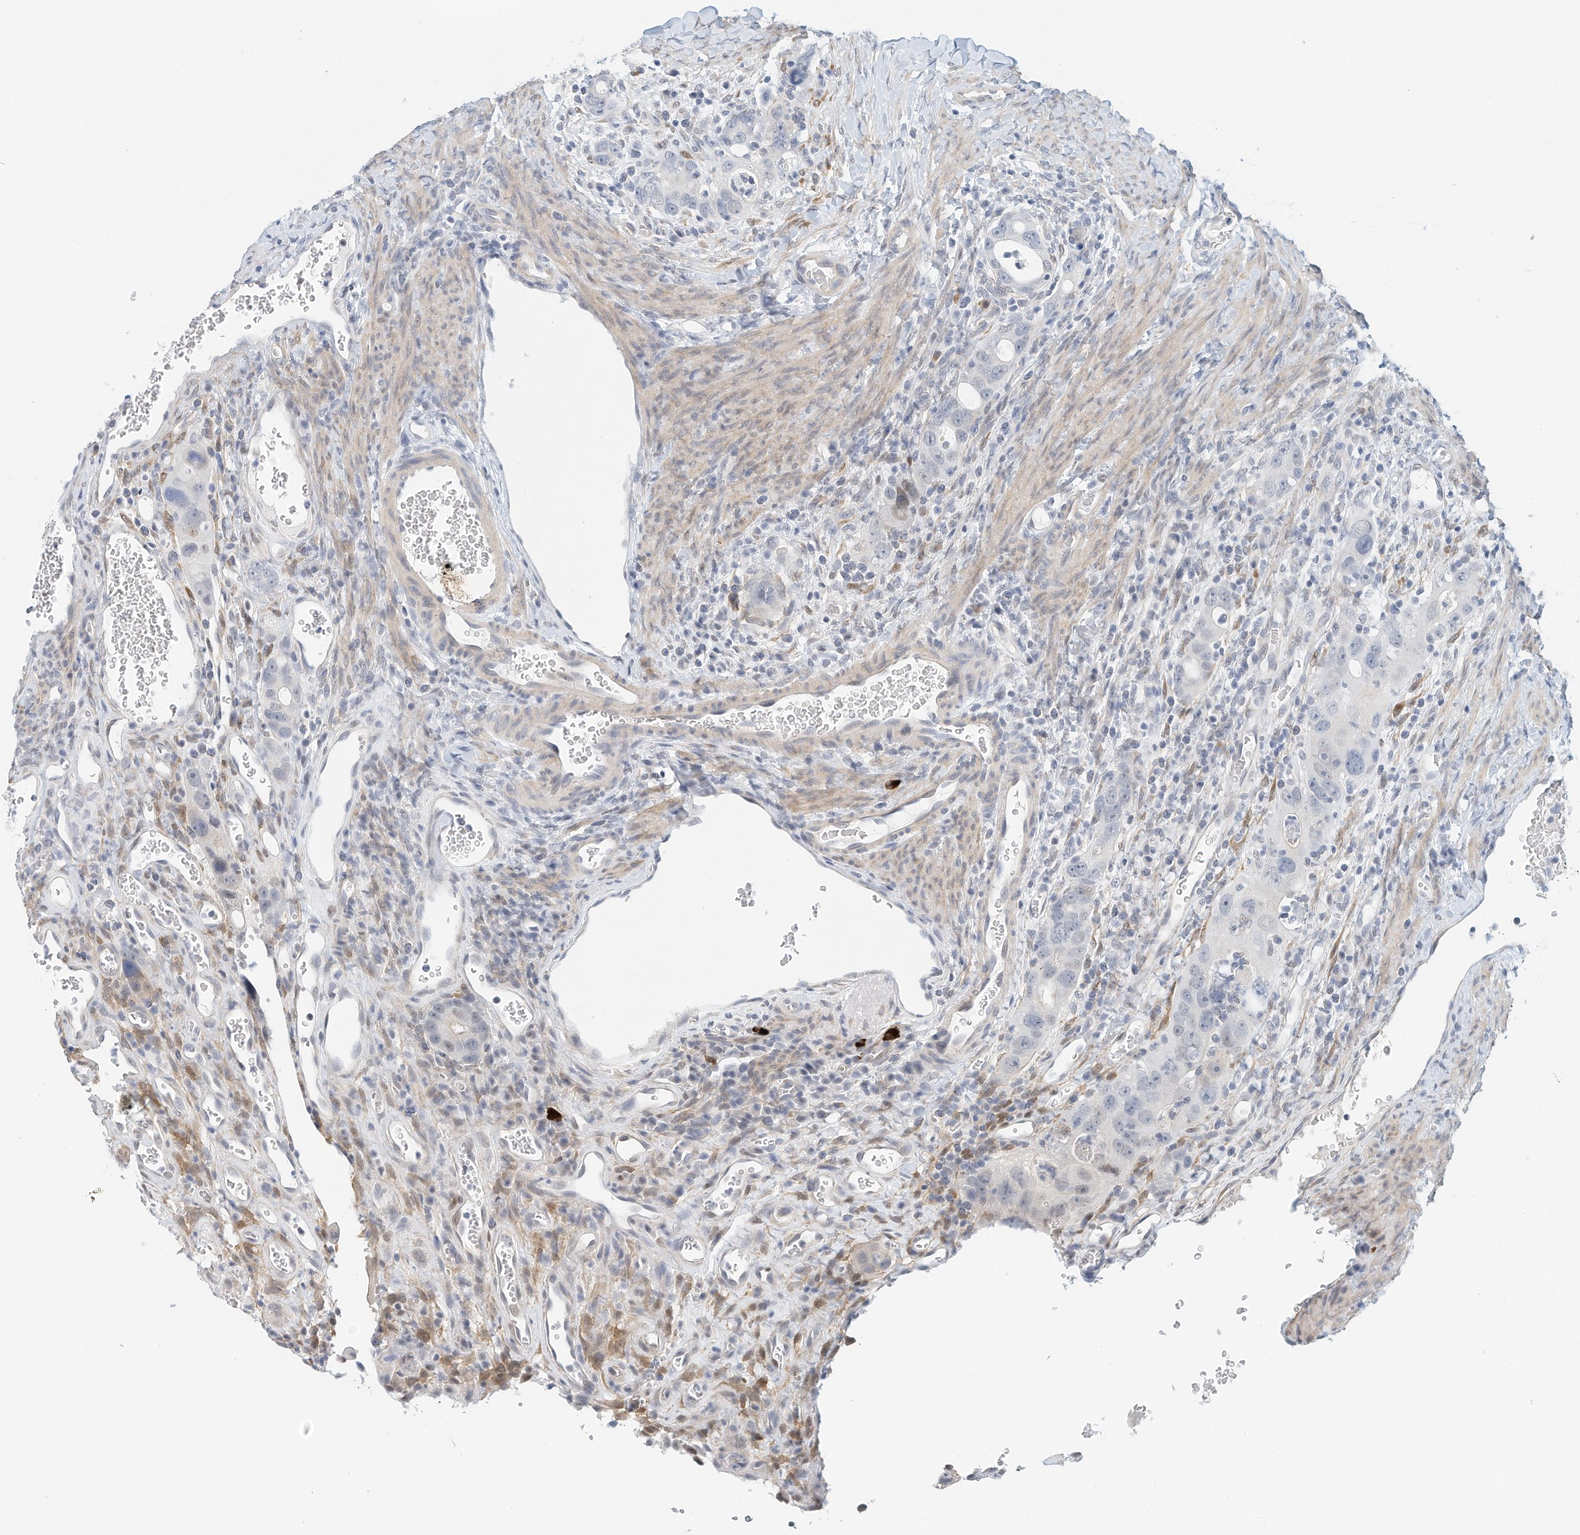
{"staining": {"intensity": "negative", "quantity": "none", "location": "none"}, "tissue": "colorectal cancer", "cell_type": "Tumor cells", "image_type": "cancer", "snomed": [{"axis": "morphology", "description": "Adenocarcinoma, NOS"}, {"axis": "topography", "description": "Rectum"}], "caption": "An immunohistochemistry photomicrograph of colorectal cancer (adenocarcinoma) is shown. There is no staining in tumor cells of colorectal cancer (adenocarcinoma).", "gene": "ARHGAP28", "patient": {"sex": "male", "age": 59}}